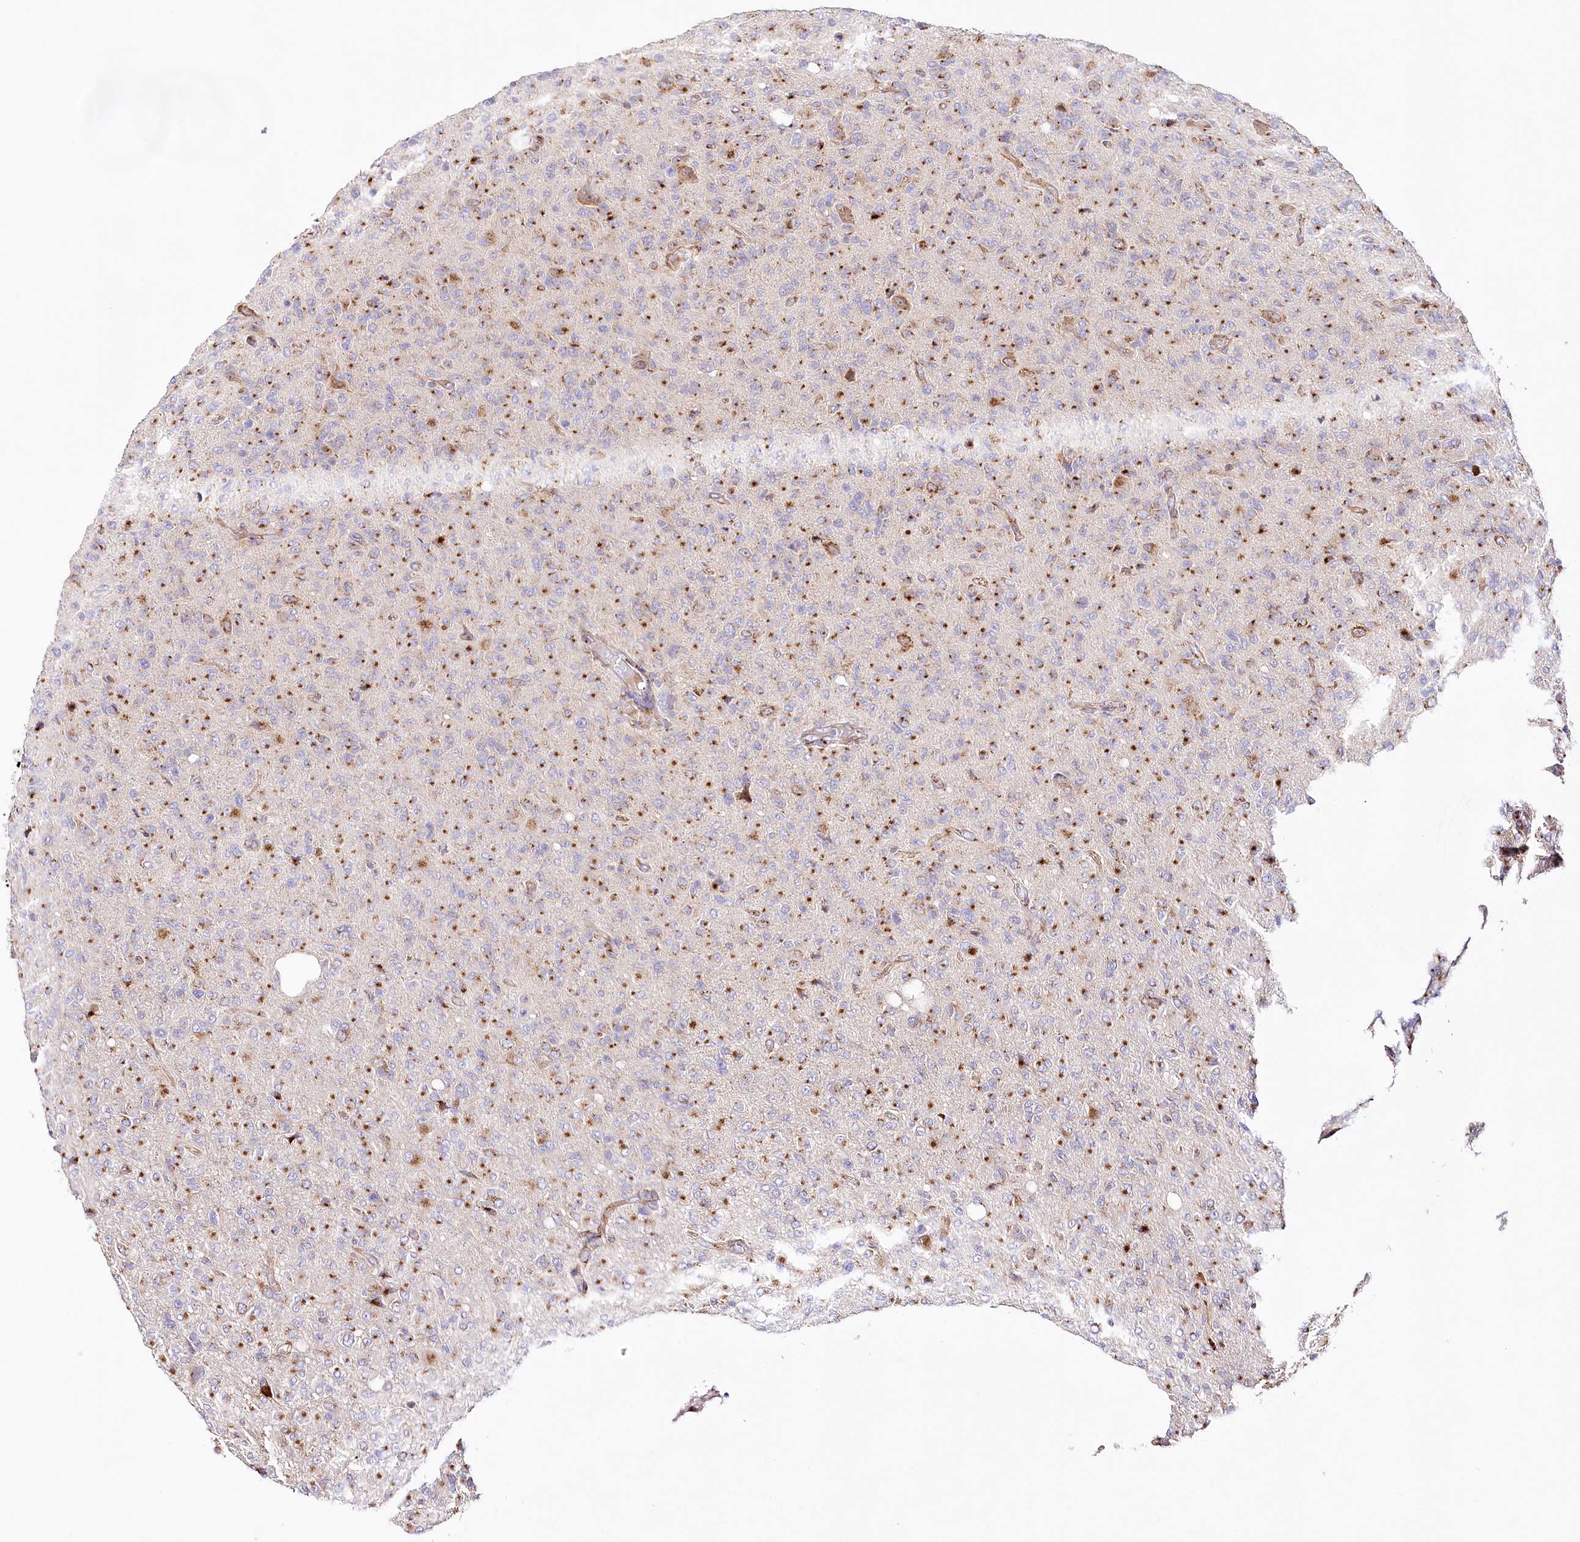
{"staining": {"intensity": "strong", "quantity": ">75%", "location": "cytoplasmic/membranous"}, "tissue": "glioma", "cell_type": "Tumor cells", "image_type": "cancer", "snomed": [{"axis": "morphology", "description": "Glioma, malignant, High grade"}, {"axis": "topography", "description": "Brain"}], "caption": "This histopathology image exhibits immunohistochemistry (IHC) staining of malignant glioma (high-grade), with high strong cytoplasmic/membranous positivity in approximately >75% of tumor cells.", "gene": "ABRAXAS2", "patient": {"sex": "female", "age": 57}}